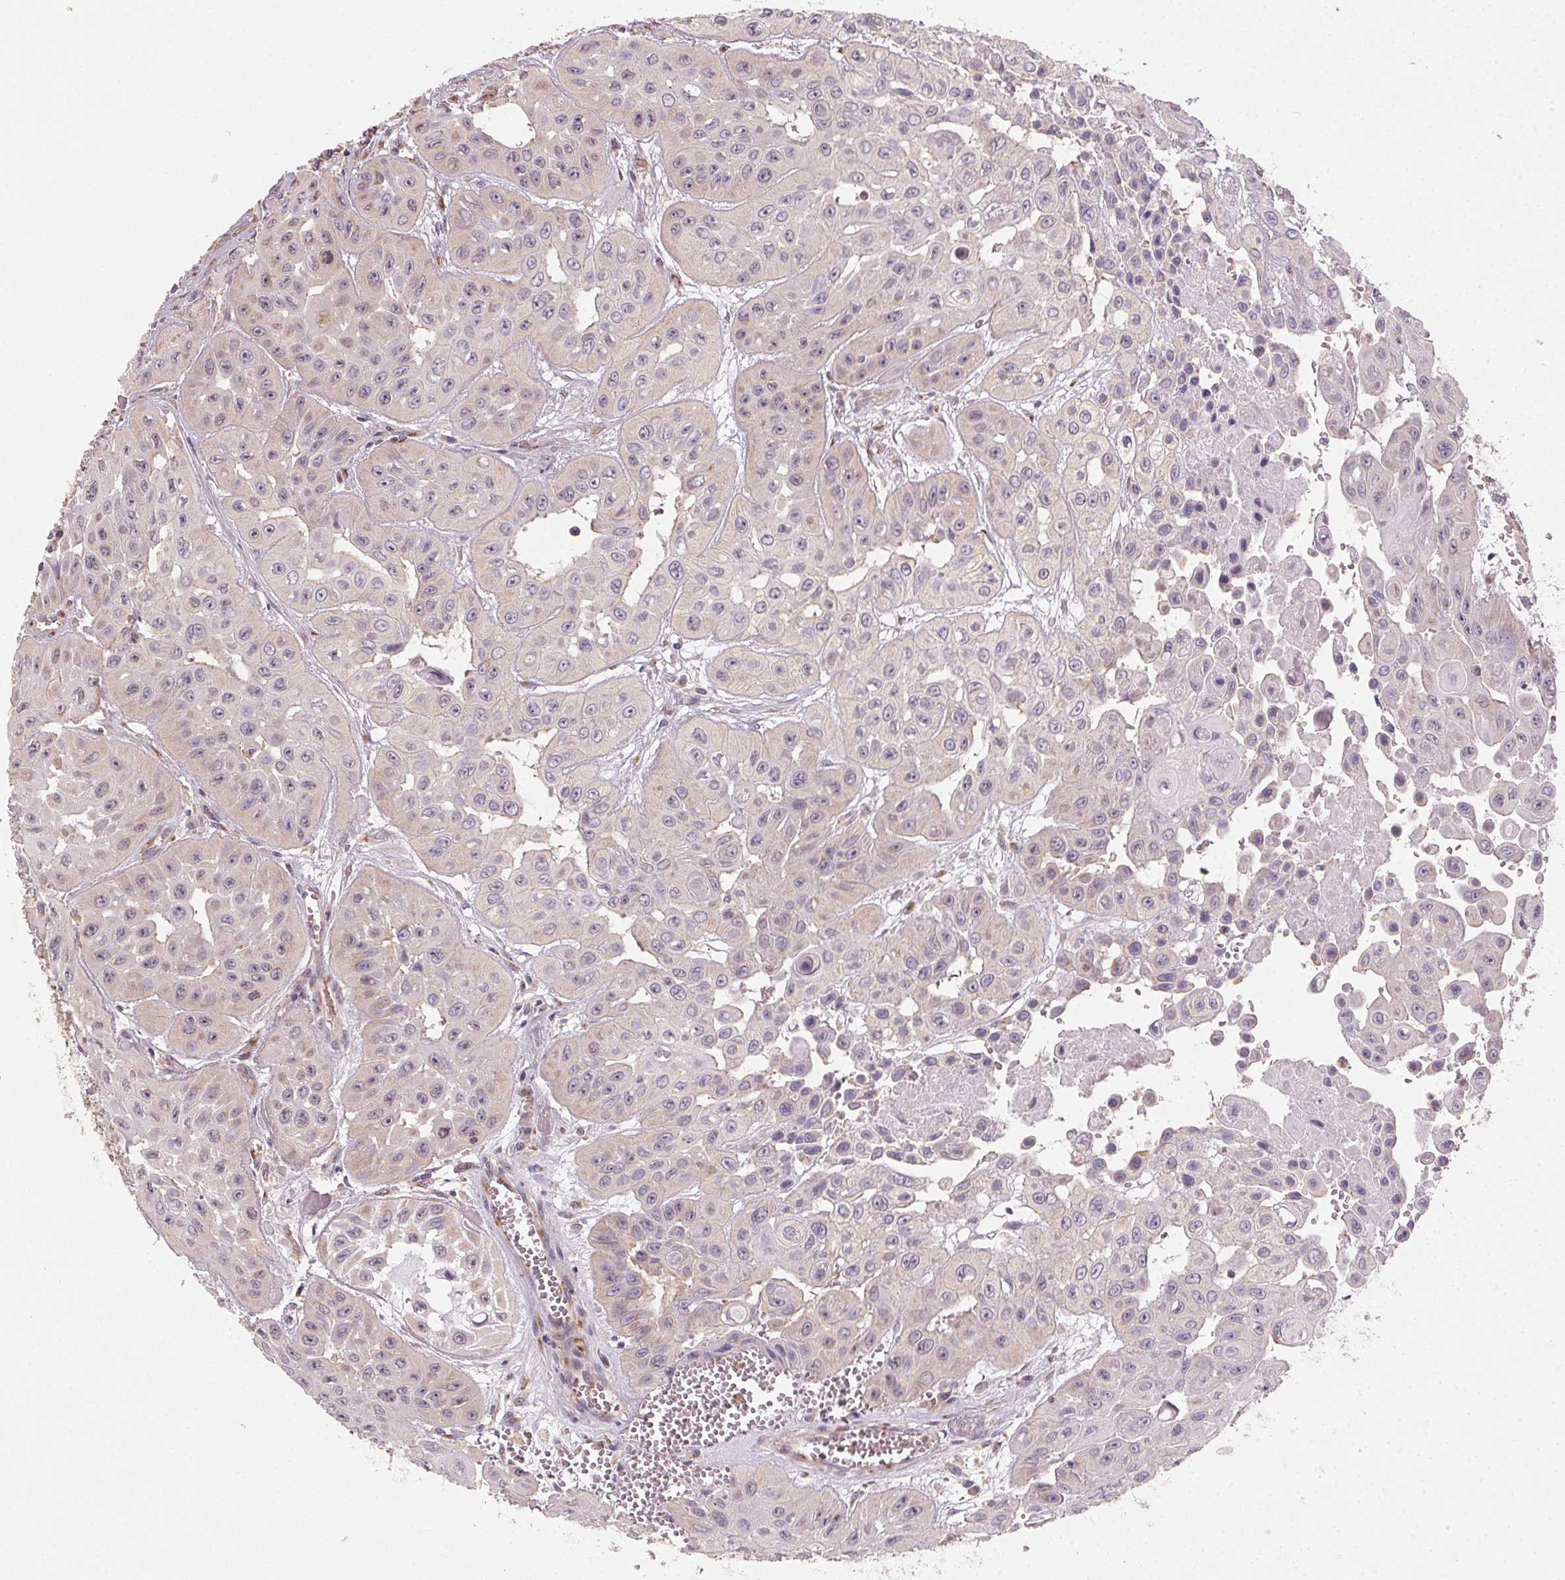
{"staining": {"intensity": "weak", "quantity": "<25%", "location": "cytoplasmic/membranous"}, "tissue": "head and neck cancer", "cell_type": "Tumor cells", "image_type": "cancer", "snomed": [{"axis": "morphology", "description": "Adenocarcinoma, NOS"}, {"axis": "topography", "description": "Head-Neck"}], "caption": "Tumor cells show no significant protein staining in head and neck cancer (adenocarcinoma).", "gene": "AP1S1", "patient": {"sex": "male", "age": 73}}